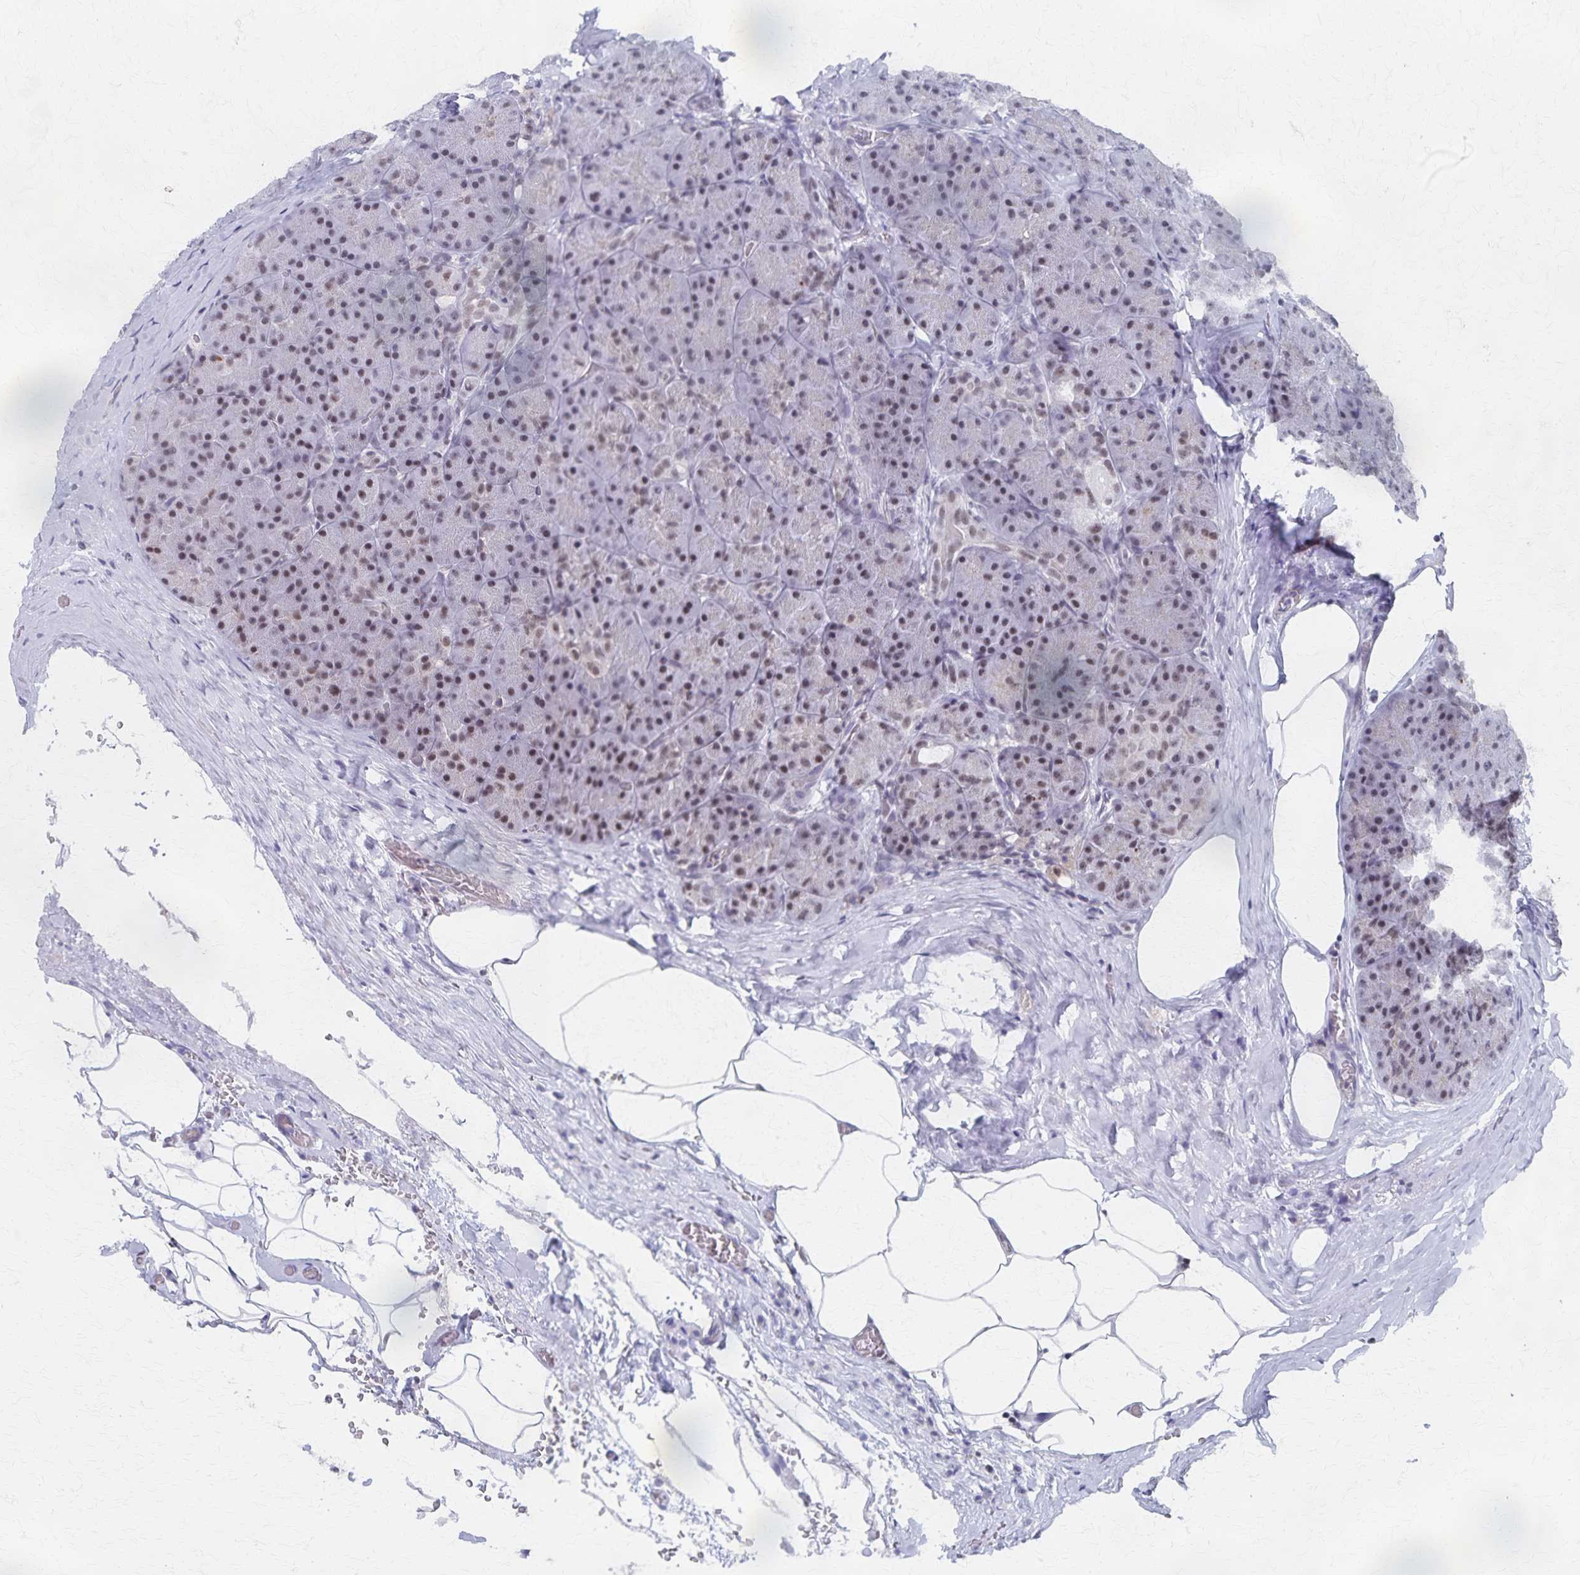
{"staining": {"intensity": "weak", "quantity": "25%-75%", "location": "nuclear"}, "tissue": "pancreas", "cell_type": "Exocrine glandular cells", "image_type": "normal", "snomed": [{"axis": "morphology", "description": "Normal tissue, NOS"}, {"axis": "topography", "description": "Pancreas"}], "caption": "Immunohistochemical staining of benign pancreas reveals 25%-75% levels of weak nuclear protein expression in approximately 25%-75% of exocrine glandular cells. The protein is stained brown, and the nuclei are stained in blue (DAB (3,3'-diaminobenzidine) IHC with brightfield microscopy, high magnification).", "gene": "GTF2B", "patient": {"sex": "male", "age": 57}}